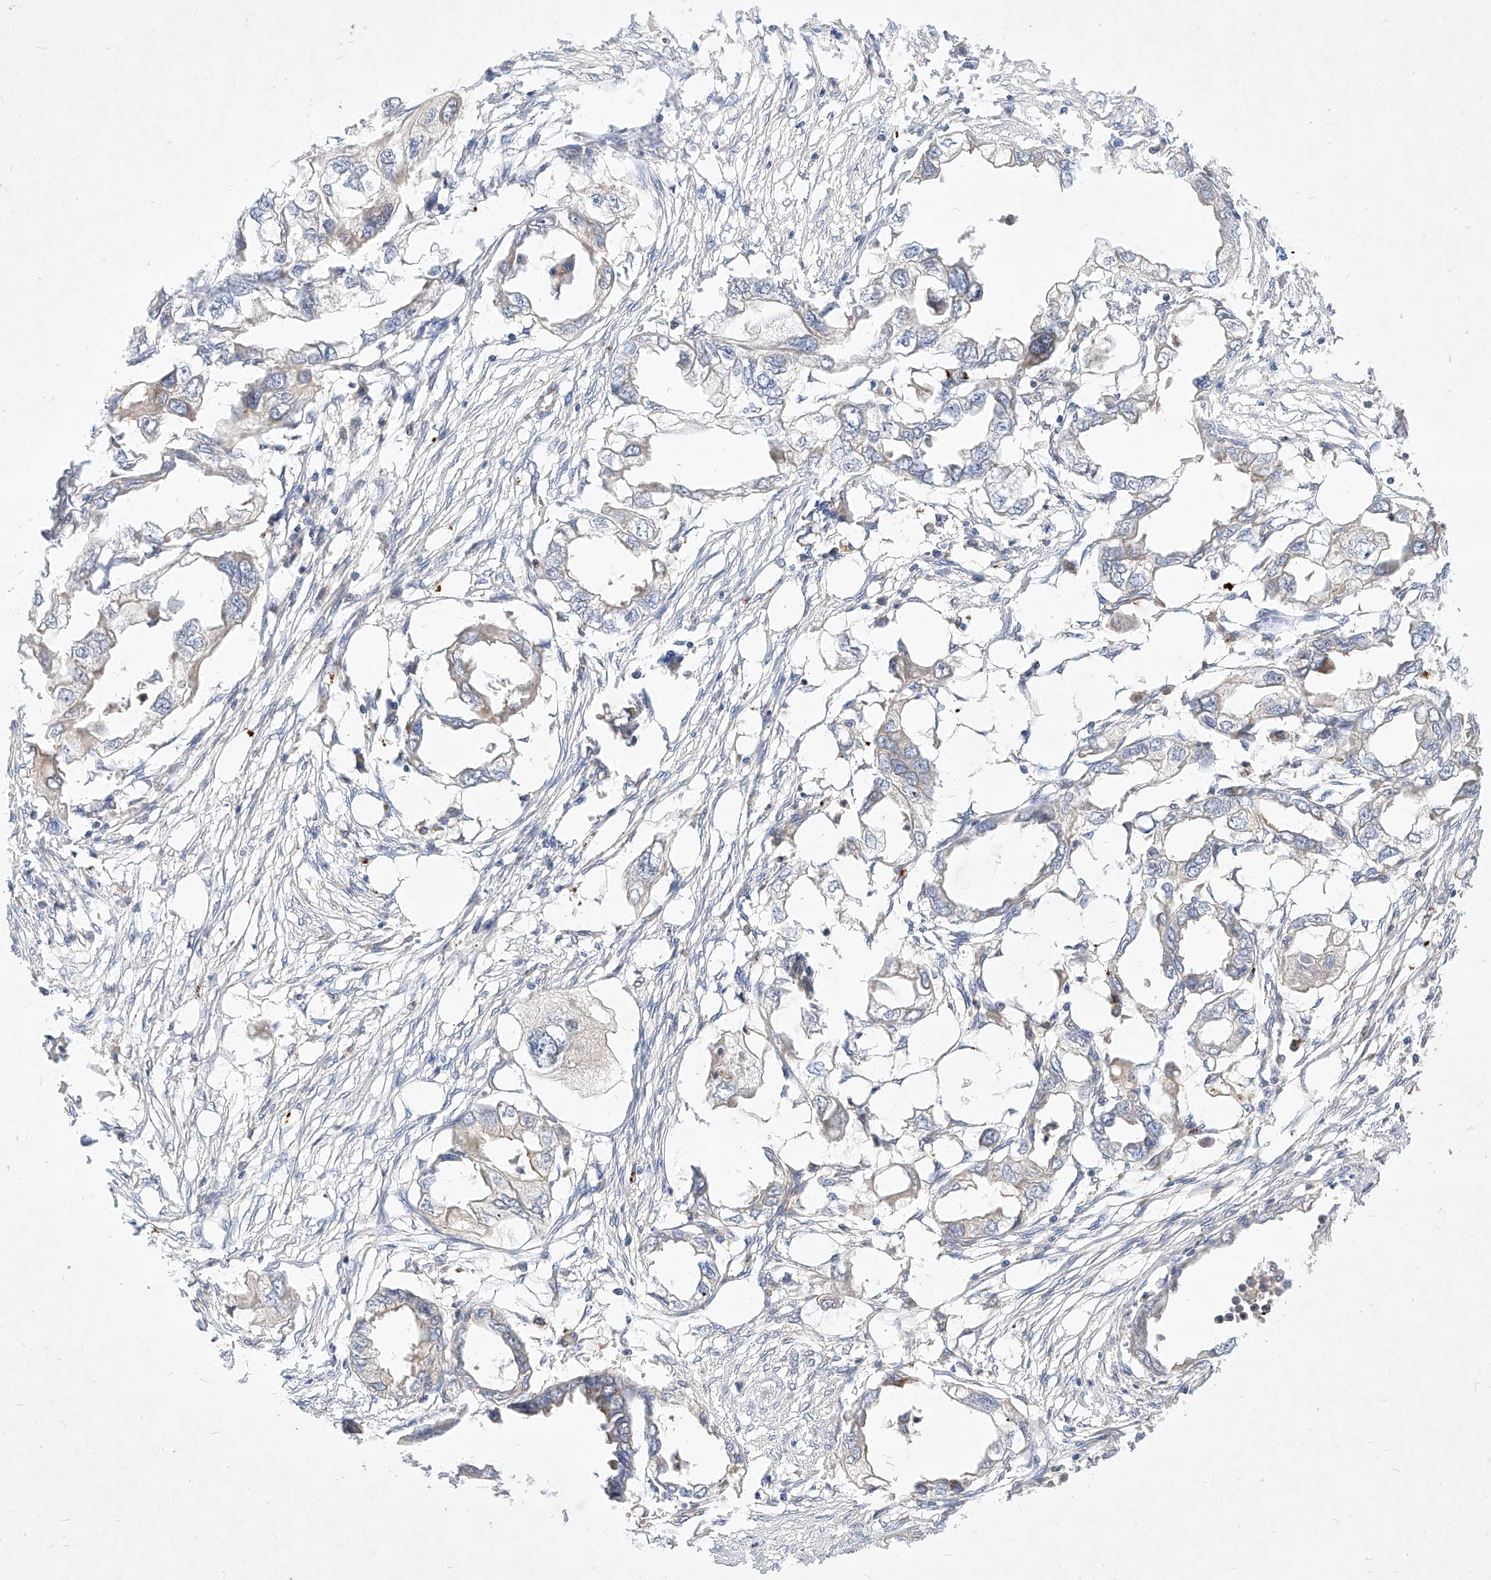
{"staining": {"intensity": "negative", "quantity": "none", "location": "none"}, "tissue": "endometrial cancer", "cell_type": "Tumor cells", "image_type": "cancer", "snomed": [{"axis": "morphology", "description": "Adenocarcinoma, NOS"}, {"axis": "morphology", "description": "Adenocarcinoma, metastatic, NOS"}, {"axis": "topography", "description": "Adipose tissue"}, {"axis": "topography", "description": "Endometrium"}], "caption": "IHC micrograph of endometrial cancer (metastatic adenocarcinoma) stained for a protein (brown), which demonstrates no positivity in tumor cells. The staining was performed using DAB to visualize the protein expression in brown, while the nuclei were stained in blue with hematoxylin (Magnification: 20x).", "gene": "NFAM1", "patient": {"sex": "female", "age": 67}}